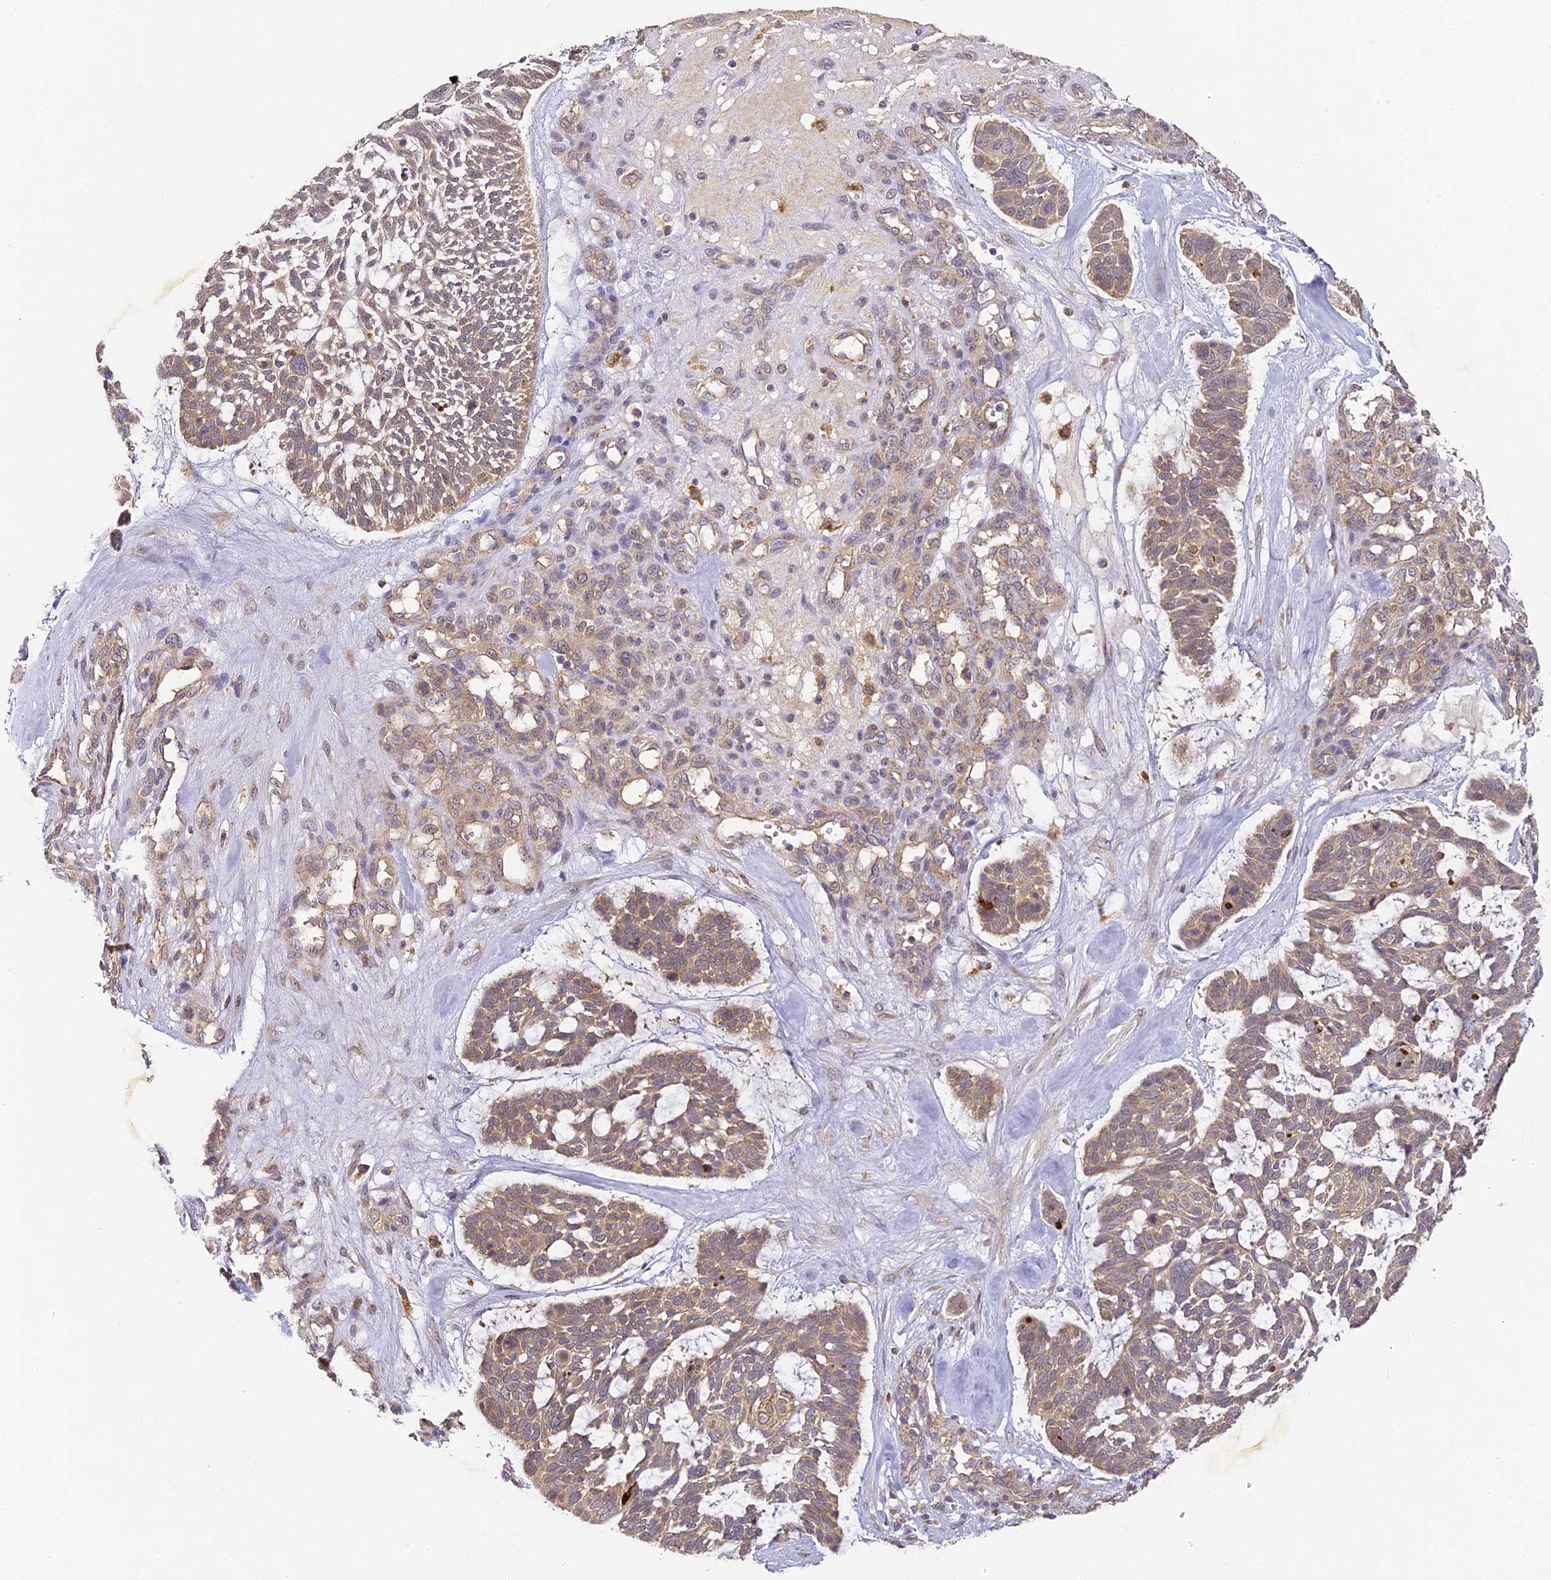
{"staining": {"intensity": "moderate", "quantity": ">75%", "location": "cytoplasmic/membranous"}, "tissue": "skin cancer", "cell_type": "Tumor cells", "image_type": "cancer", "snomed": [{"axis": "morphology", "description": "Basal cell carcinoma"}, {"axis": "topography", "description": "Skin"}], "caption": "A brown stain highlights moderate cytoplasmic/membranous staining of a protein in skin cancer tumor cells.", "gene": "YAE1", "patient": {"sex": "male", "age": 88}}